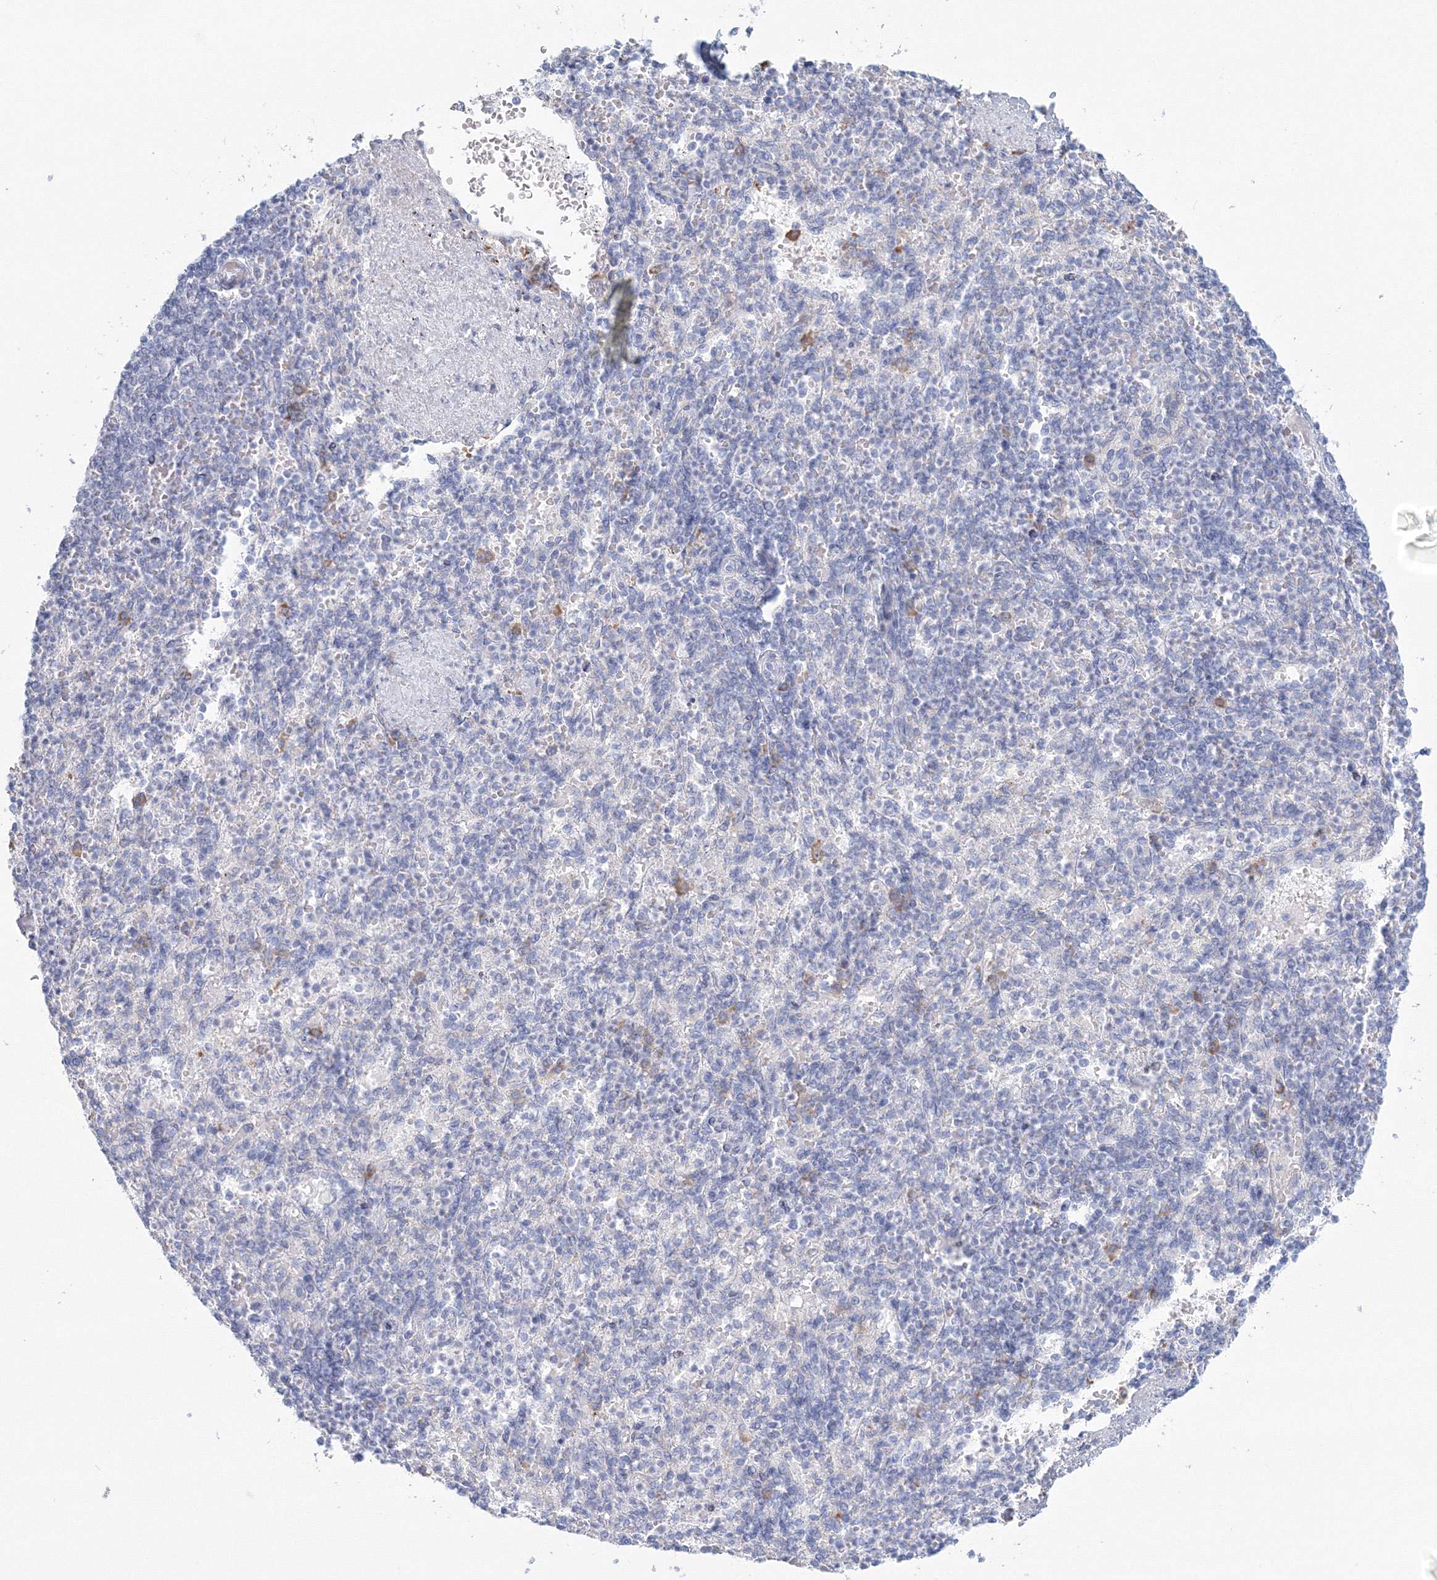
{"staining": {"intensity": "negative", "quantity": "none", "location": "none"}, "tissue": "spleen", "cell_type": "Cells in red pulp", "image_type": "normal", "snomed": [{"axis": "morphology", "description": "Normal tissue, NOS"}, {"axis": "topography", "description": "Spleen"}], "caption": "The photomicrograph reveals no staining of cells in red pulp in normal spleen.", "gene": "VSIG1", "patient": {"sex": "female", "age": 74}}